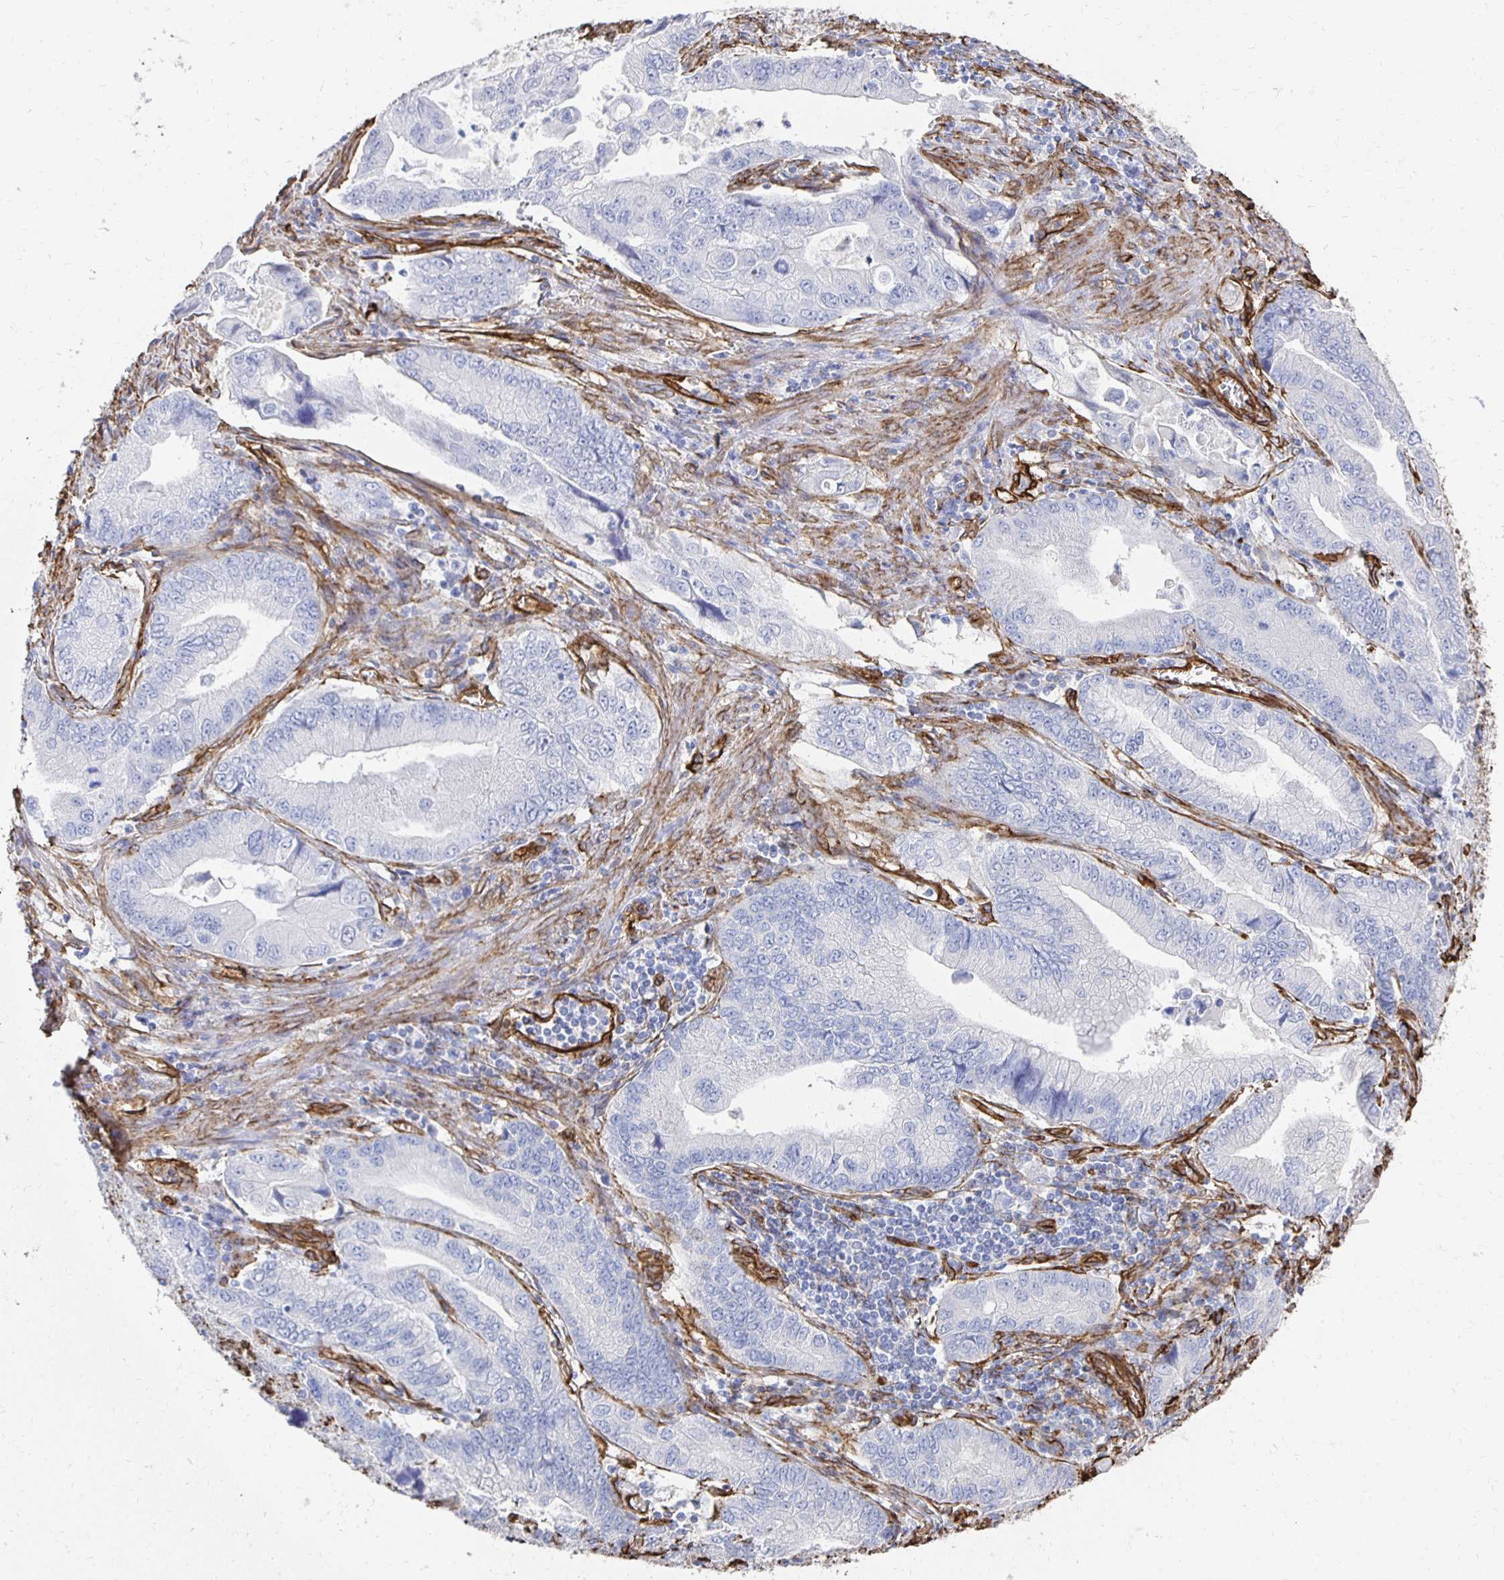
{"staining": {"intensity": "negative", "quantity": "none", "location": "none"}, "tissue": "stomach cancer", "cell_type": "Tumor cells", "image_type": "cancer", "snomed": [{"axis": "morphology", "description": "Adenocarcinoma, NOS"}, {"axis": "topography", "description": "Pancreas"}, {"axis": "topography", "description": "Stomach, upper"}], "caption": "The photomicrograph exhibits no staining of tumor cells in stomach cancer.", "gene": "VIPR2", "patient": {"sex": "male", "age": 77}}